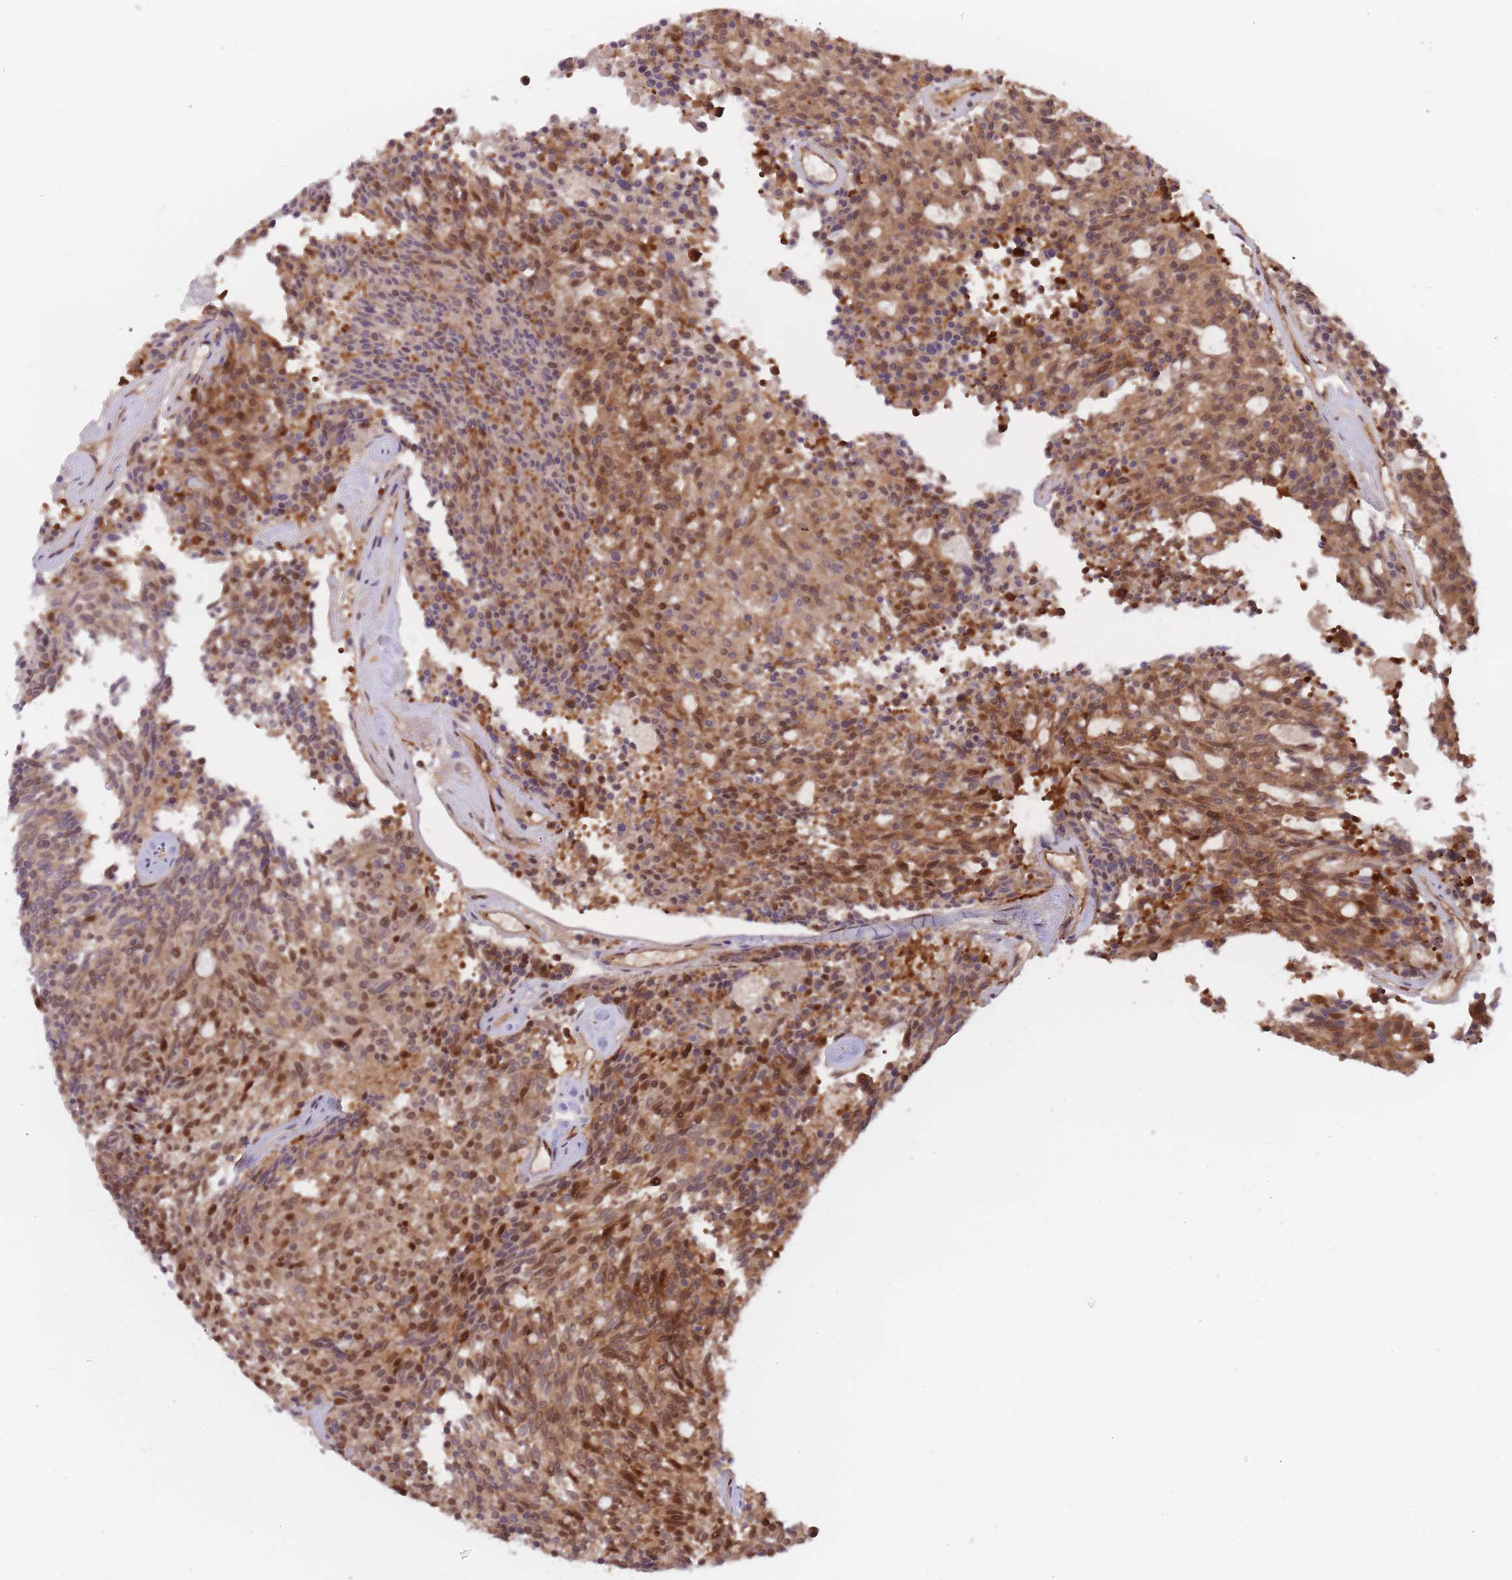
{"staining": {"intensity": "moderate", "quantity": ">75%", "location": "cytoplasmic/membranous,nuclear"}, "tissue": "carcinoid", "cell_type": "Tumor cells", "image_type": "cancer", "snomed": [{"axis": "morphology", "description": "Carcinoid, malignant, NOS"}, {"axis": "topography", "description": "Pancreas"}], "caption": "This is an image of IHC staining of carcinoid (malignant), which shows moderate staining in the cytoplasmic/membranous and nuclear of tumor cells.", "gene": "NSFL1C", "patient": {"sex": "female", "age": 54}}